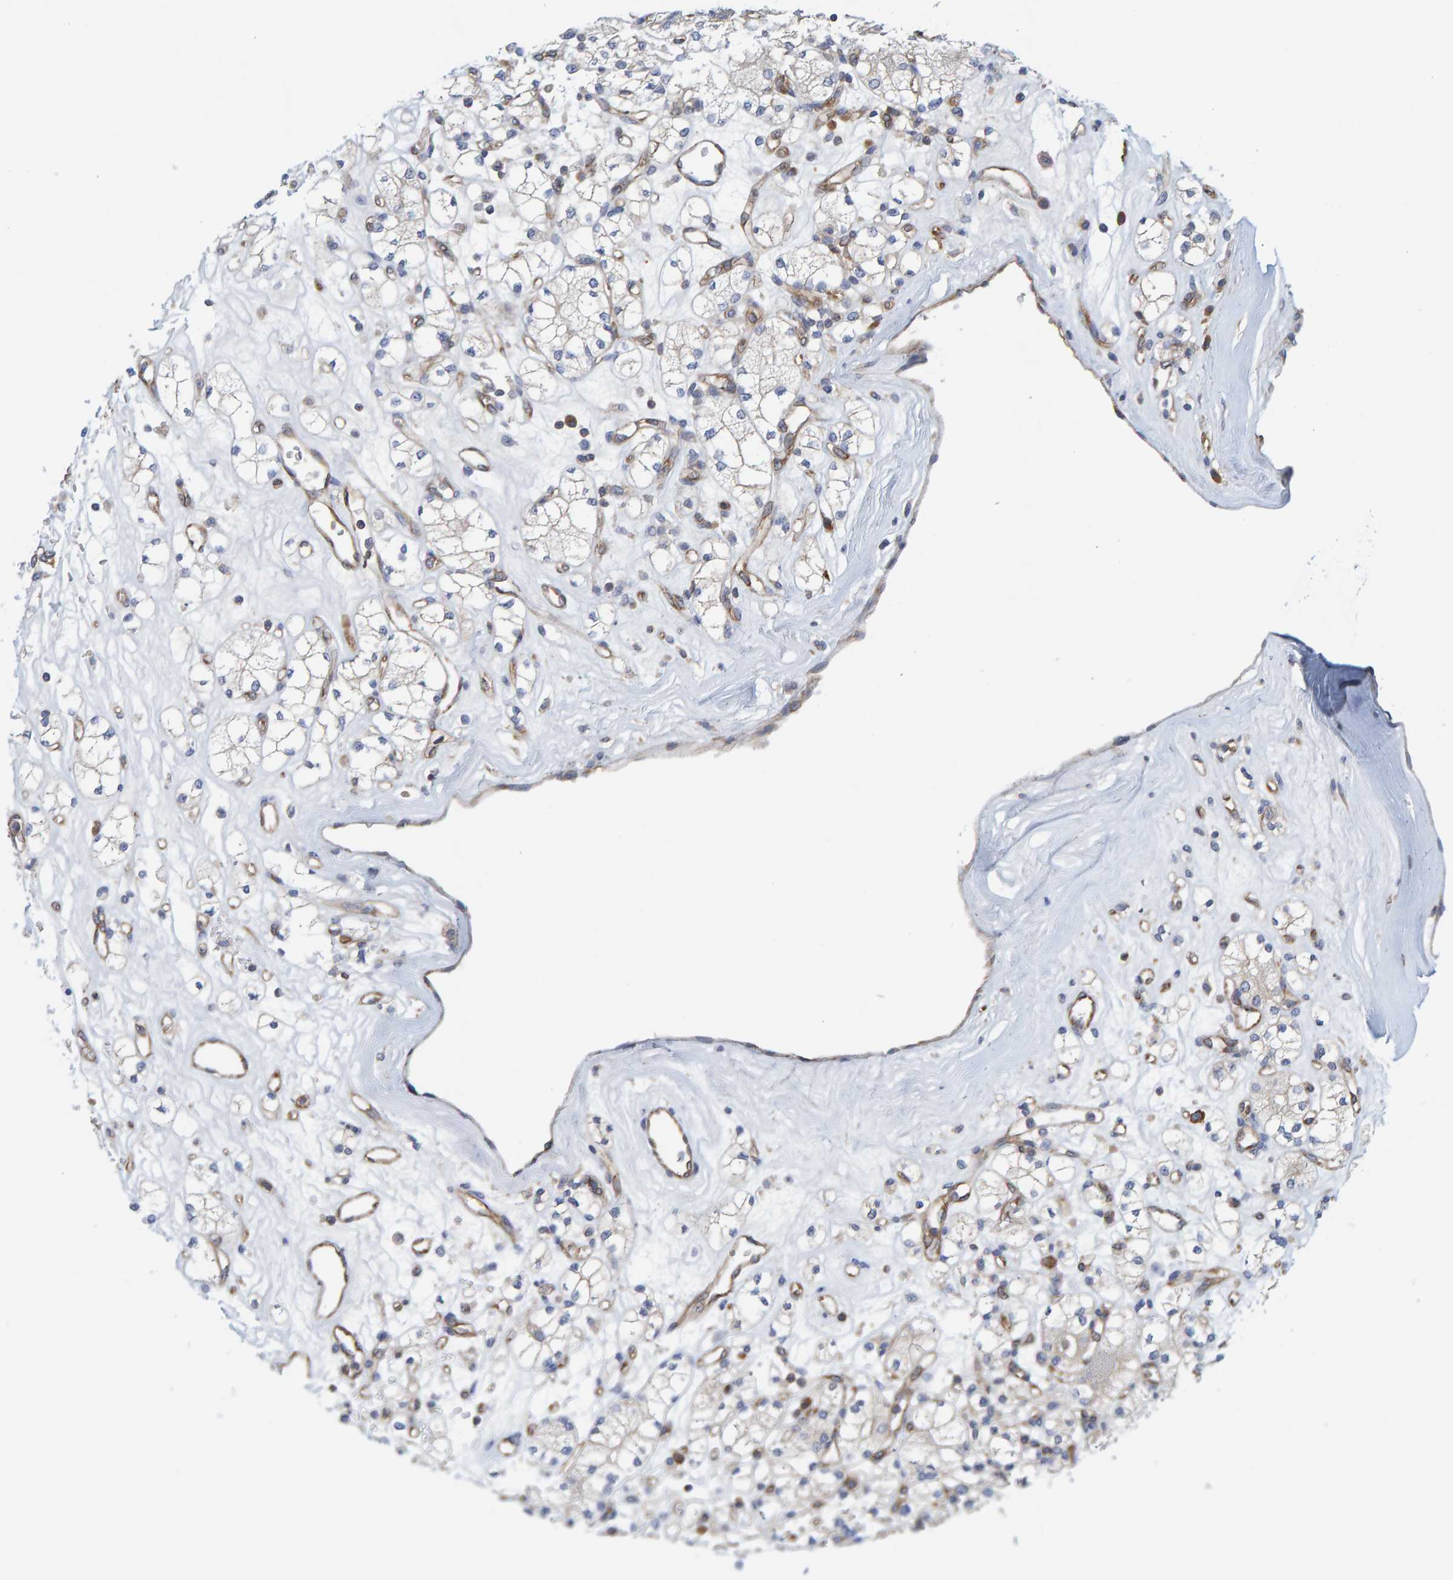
{"staining": {"intensity": "negative", "quantity": "none", "location": "none"}, "tissue": "renal cancer", "cell_type": "Tumor cells", "image_type": "cancer", "snomed": [{"axis": "morphology", "description": "Adenocarcinoma, NOS"}, {"axis": "topography", "description": "Kidney"}], "caption": "This is a histopathology image of IHC staining of renal cancer (adenocarcinoma), which shows no staining in tumor cells.", "gene": "PRKD2", "patient": {"sex": "male", "age": 77}}